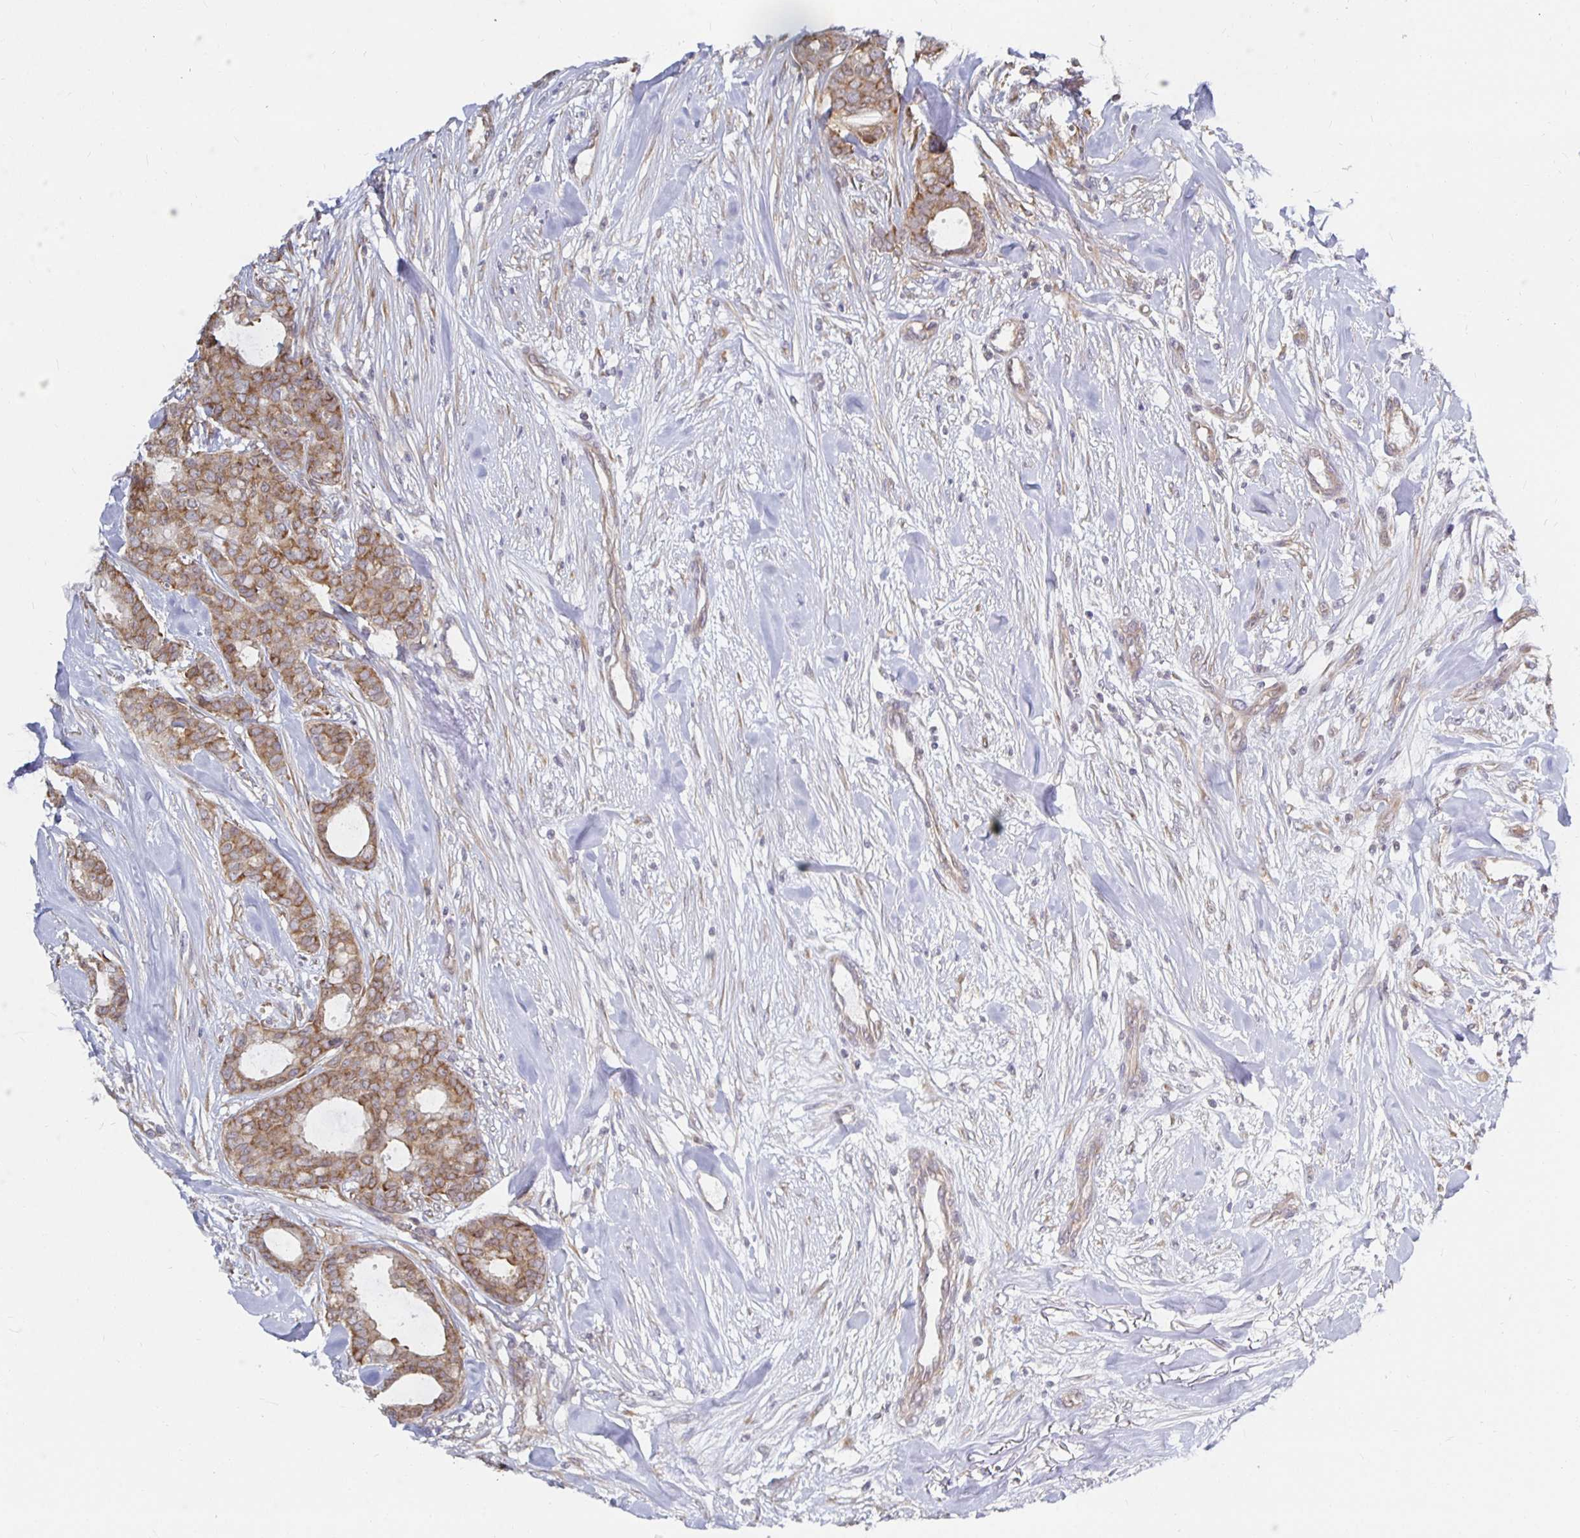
{"staining": {"intensity": "moderate", "quantity": "25%-75%", "location": "cytoplasmic/membranous"}, "tissue": "breast cancer", "cell_type": "Tumor cells", "image_type": "cancer", "snomed": [{"axis": "morphology", "description": "Duct carcinoma"}, {"axis": "topography", "description": "Breast"}], "caption": "This photomicrograph displays breast invasive ductal carcinoma stained with IHC to label a protein in brown. The cytoplasmic/membranous of tumor cells show moderate positivity for the protein. Nuclei are counter-stained blue.", "gene": "PDAP1", "patient": {"sex": "female", "age": 84}}